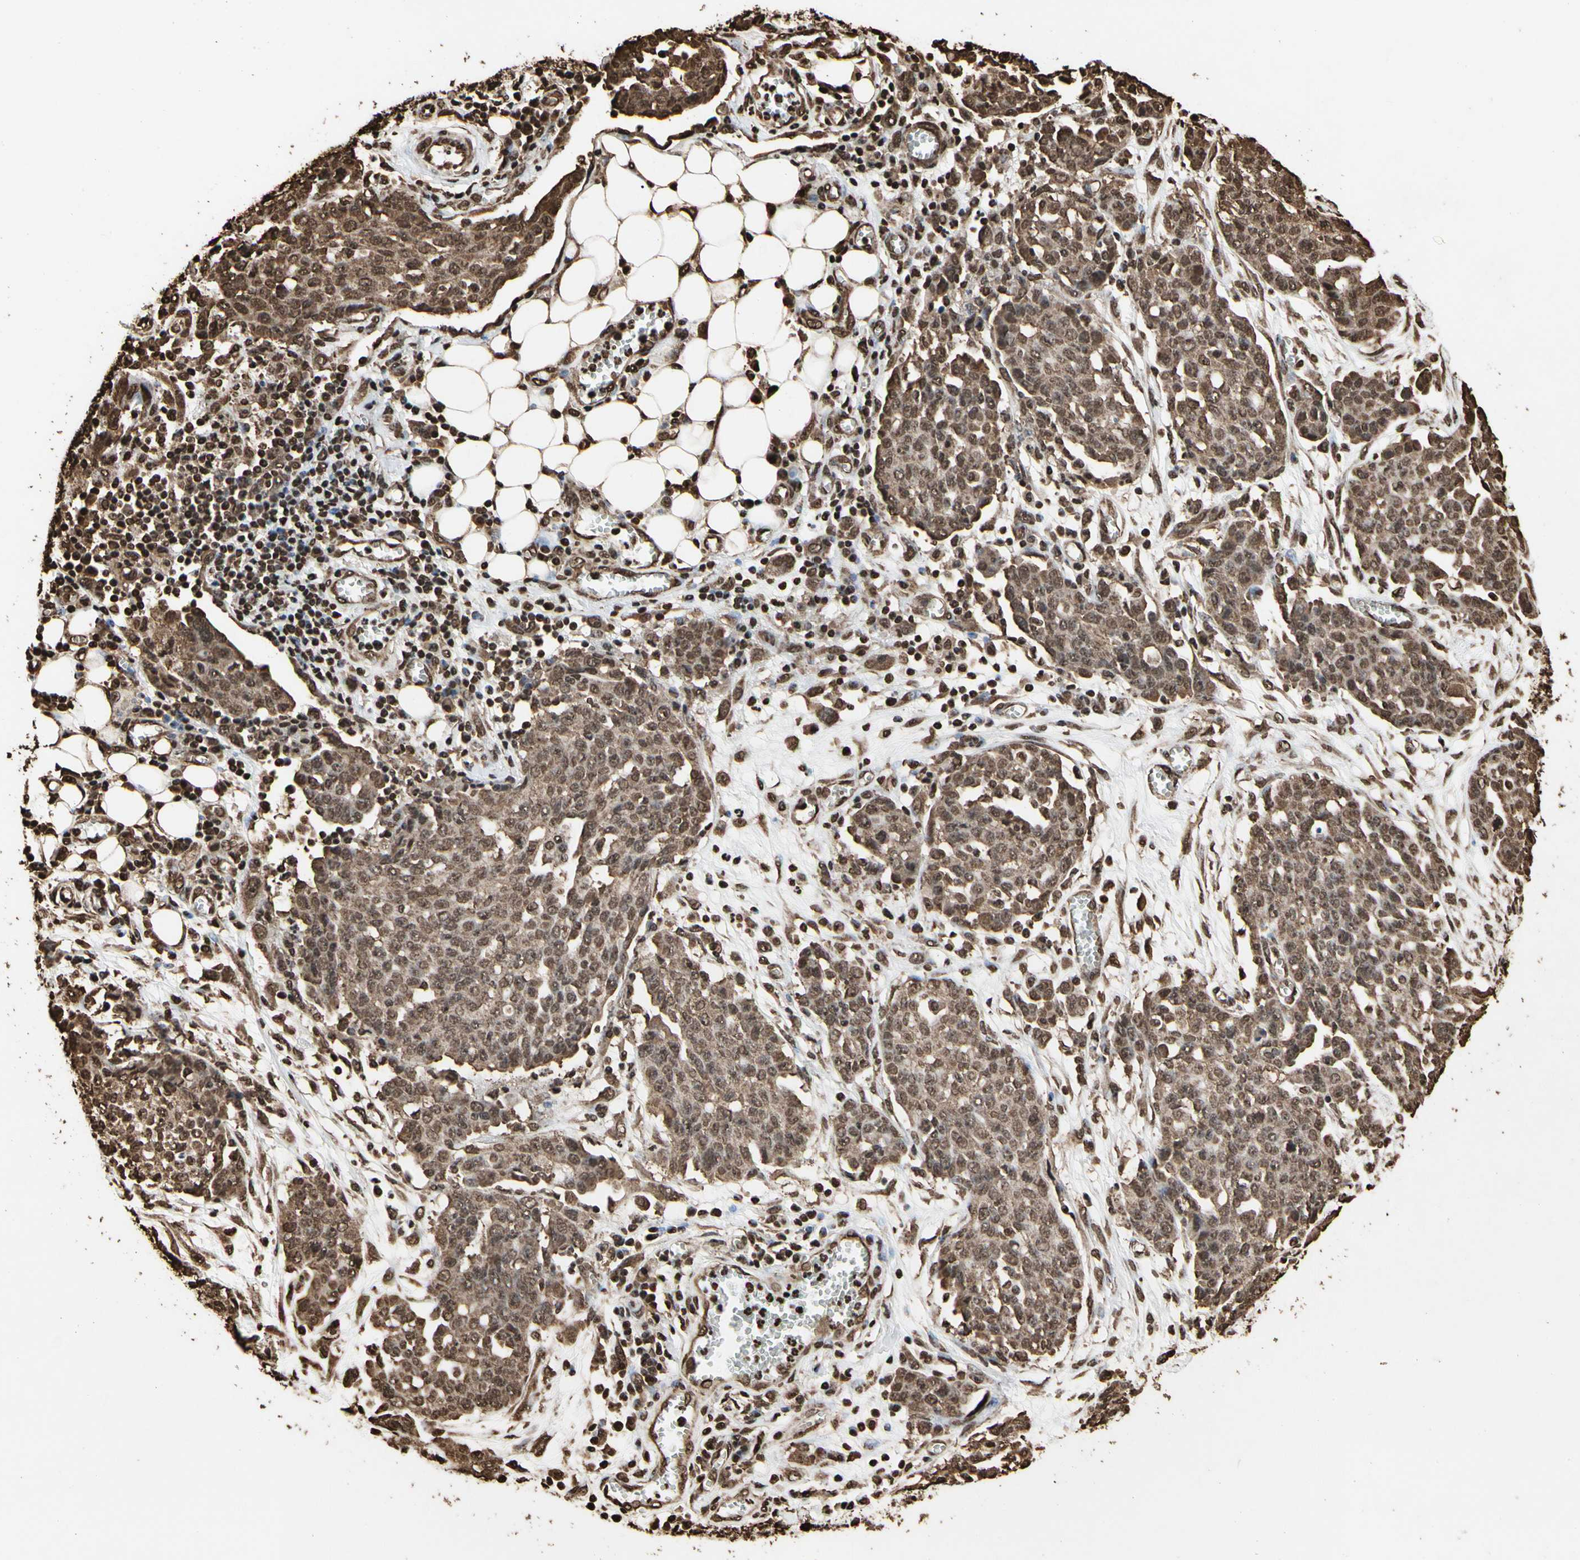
{"staining": {"intensity": "moderate", "quantity": ">75%", "location": "cytoplasmic/membranous,nuclear"}, "tissue": "ovarian cancer", "cell_type": "Tumor cells", "image_type": "cancer", "snomed": [{"axis": "morphology", "description": "Cystadenocarcinoma, serous, NOS"}, {"axis": "topography", "description": "Soft tissue"}, {"axis": "topography", "description": "Ovary"}], "caption": "Human serous cystadenocarcinoma (ovarian) stained with a protein marker reveals moderate staining in tumor cells.", "gene": "HNRNPK", "patient": {"sex": "female", "age": 57}}